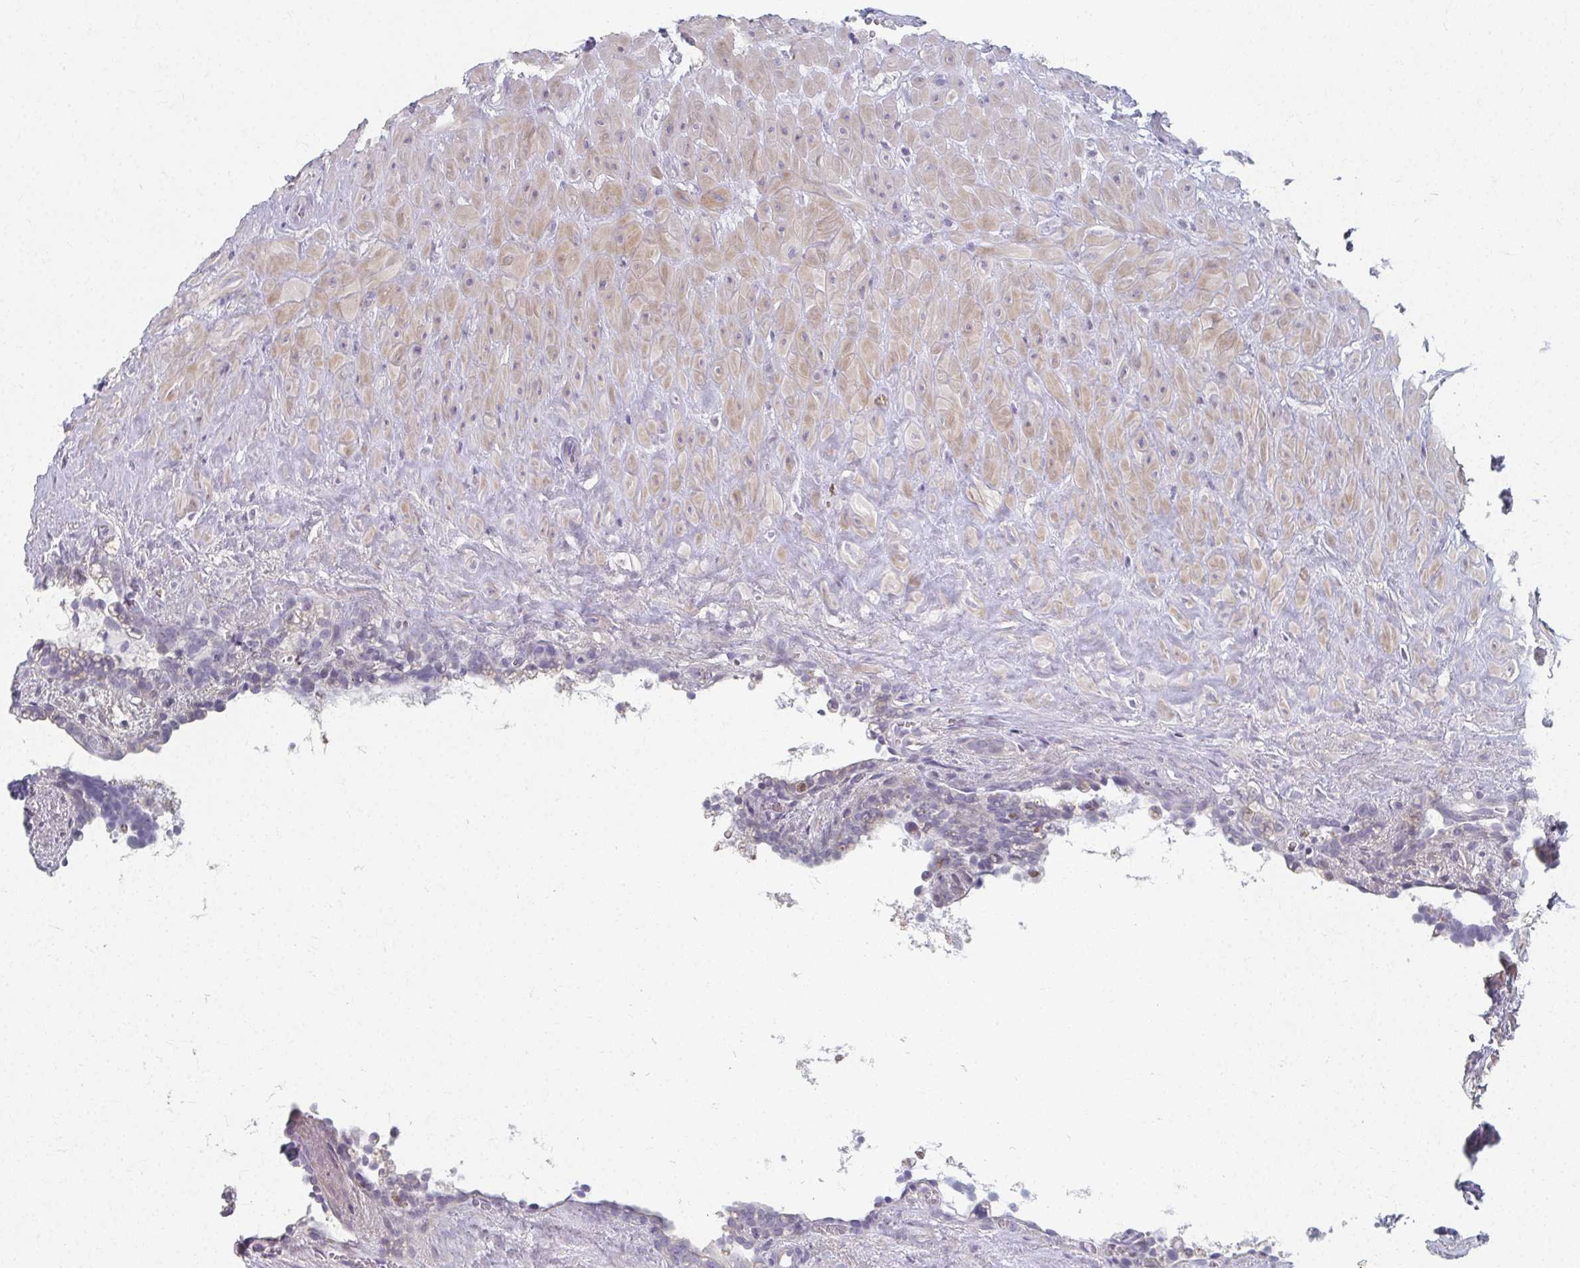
{"staining": {"intensity": "weak", "quantity": "<25%", "location": "cytoplasmic/membranous"}, "tissue": "seminal vesicle", "cell_type": "Glandular cells", "image_type": "normal", "snomed": [{"axis": "morphology", "description": "Normal tissue, NOS"}, {"axis": "topography", "description": "Seminal veicle"}], "caption": "This is a photomicrograph of IHC staining of benign seminal vesicle, which shows no positivity in glandular cells.", "gene": "CAMKV", "patient": {"sex": "male", "age": 76}}